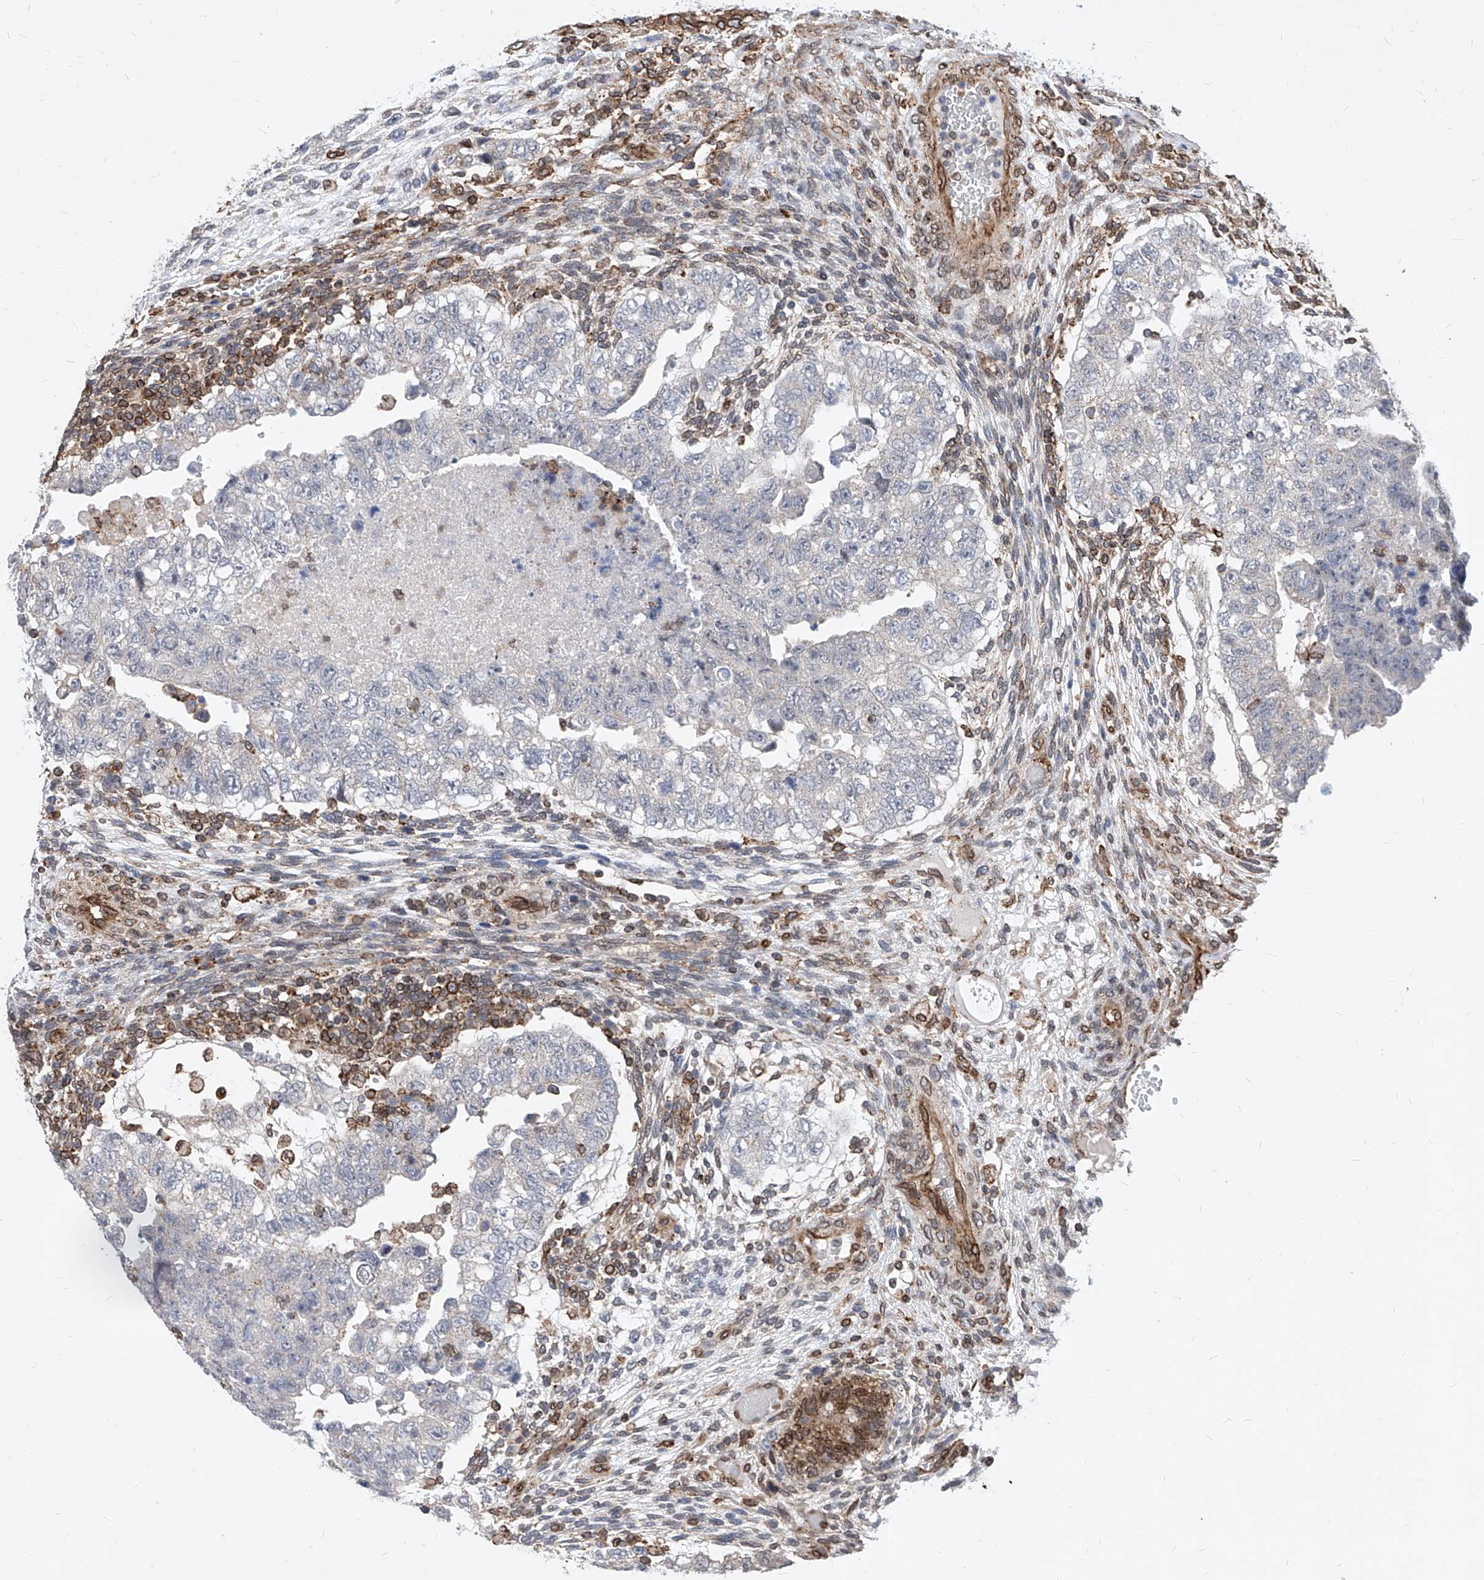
{"staining": {"intensity": "negative", "quantity": "none", "location": "none"}, "tissue": "testis cancer", "cell_type": "Tumor cells", "image_type": "cancer", "snomed": [{"axis": "morphology", "description": "Carcinoma, Embryonal, NOS"}, {"axis": "topography", "description": "Testis"}], "caption": "Image shows no protein staining in tumor cells of testis embryonal carcinoma tissue.", "gene": "MX2", "patient": {"sex": "male", "age": 36}}